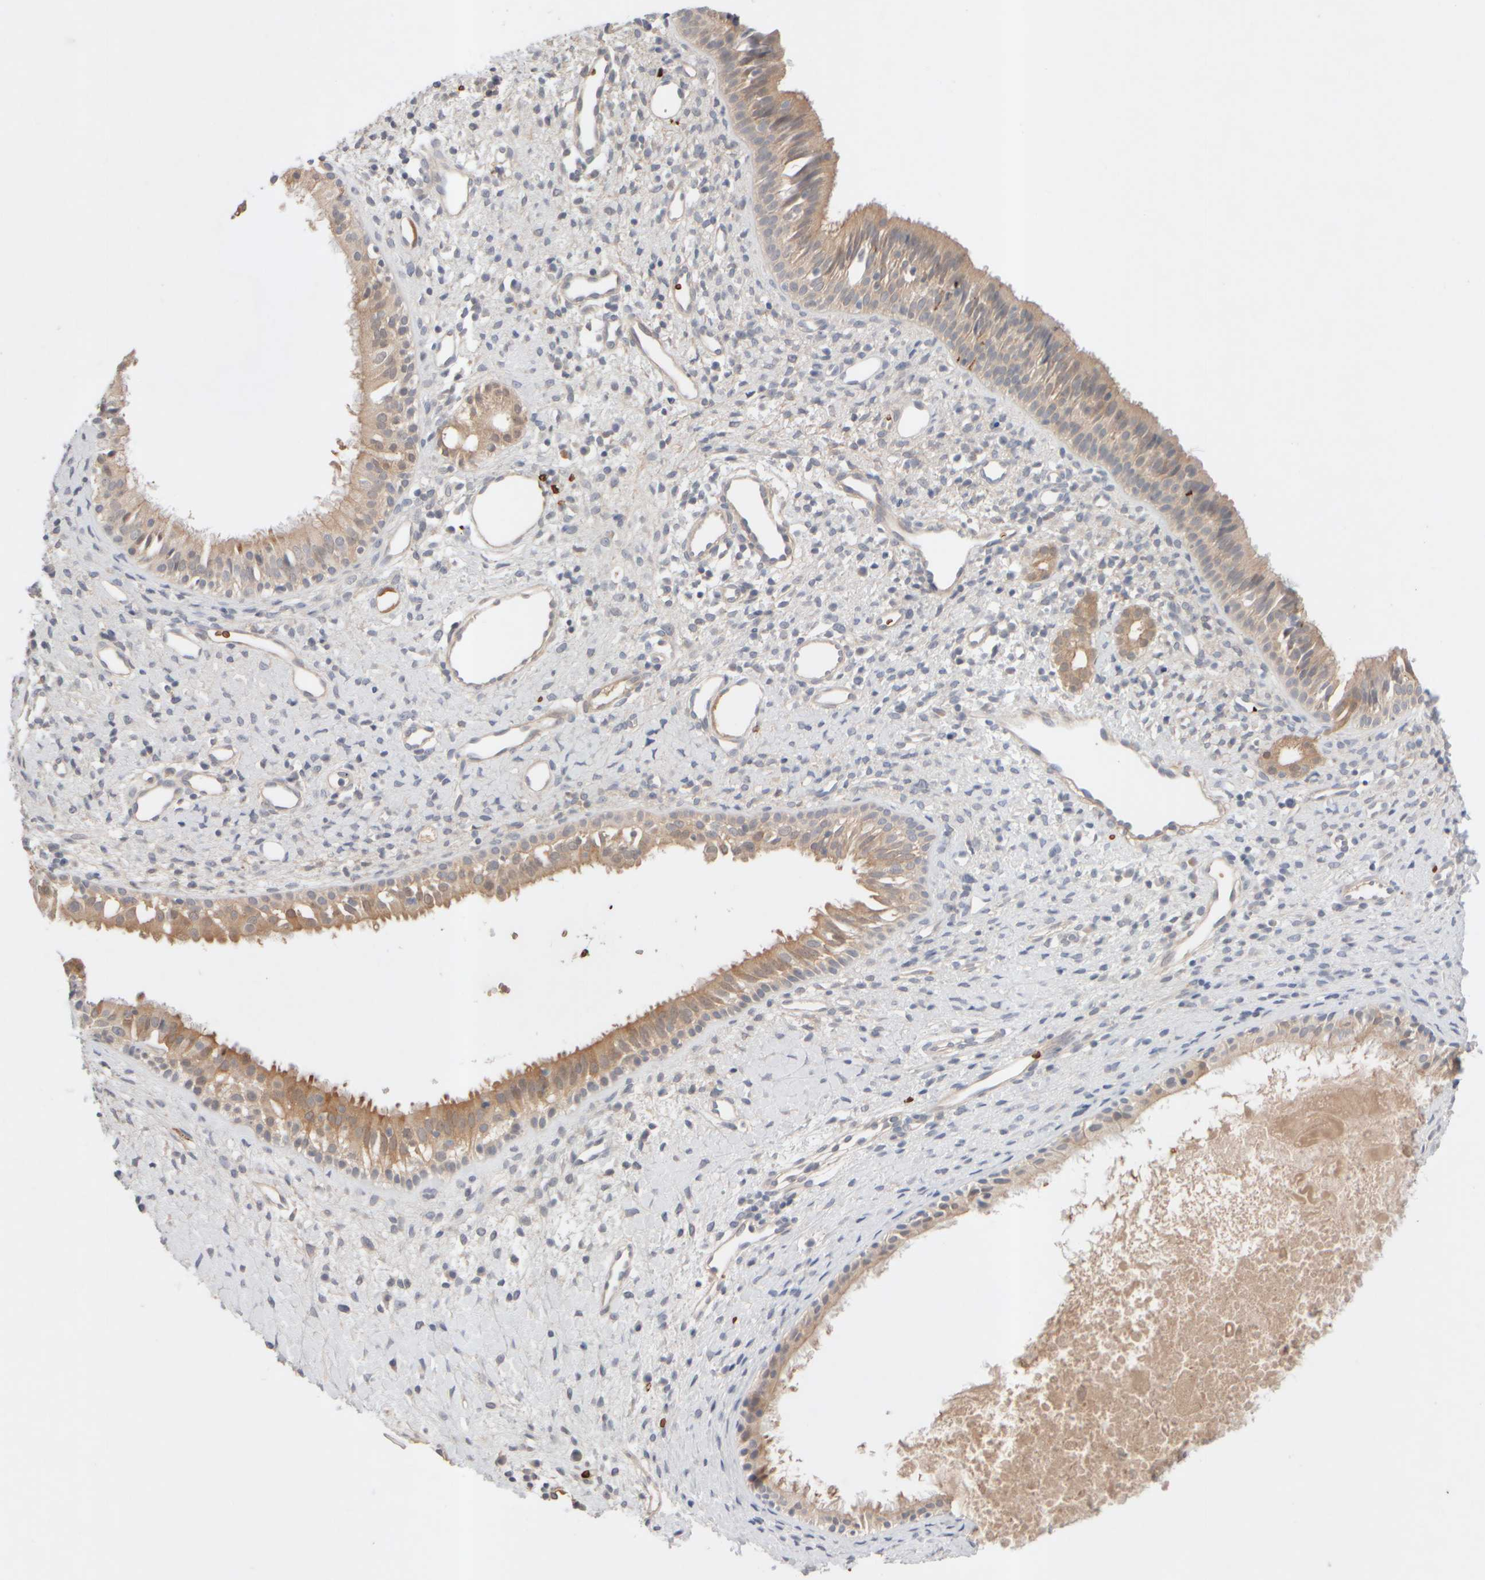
{"staining": {"intensity": "weak", "quantity": ">75%", "location": "cytoplasmic/membranous"}, "tissue": "nasopharynx", "cell_type": "Respiratory epithelial cells", "image_type": "normal", "snomed": [{"axis": "morphology", "description": "Normal tissue, NOS"}, {"axis": "topography", "description": "Nasopharynx"}], "caption": "Weak cytoplasmic/membranous protein staining is identified in approximately >75% of respiratory epithelial cells in nasopharynx. (brown staining indicates protein expression, while blue staining denotes nuclei).", "gene": "MST1", "patient": {"sex": "male", "age": 22}}